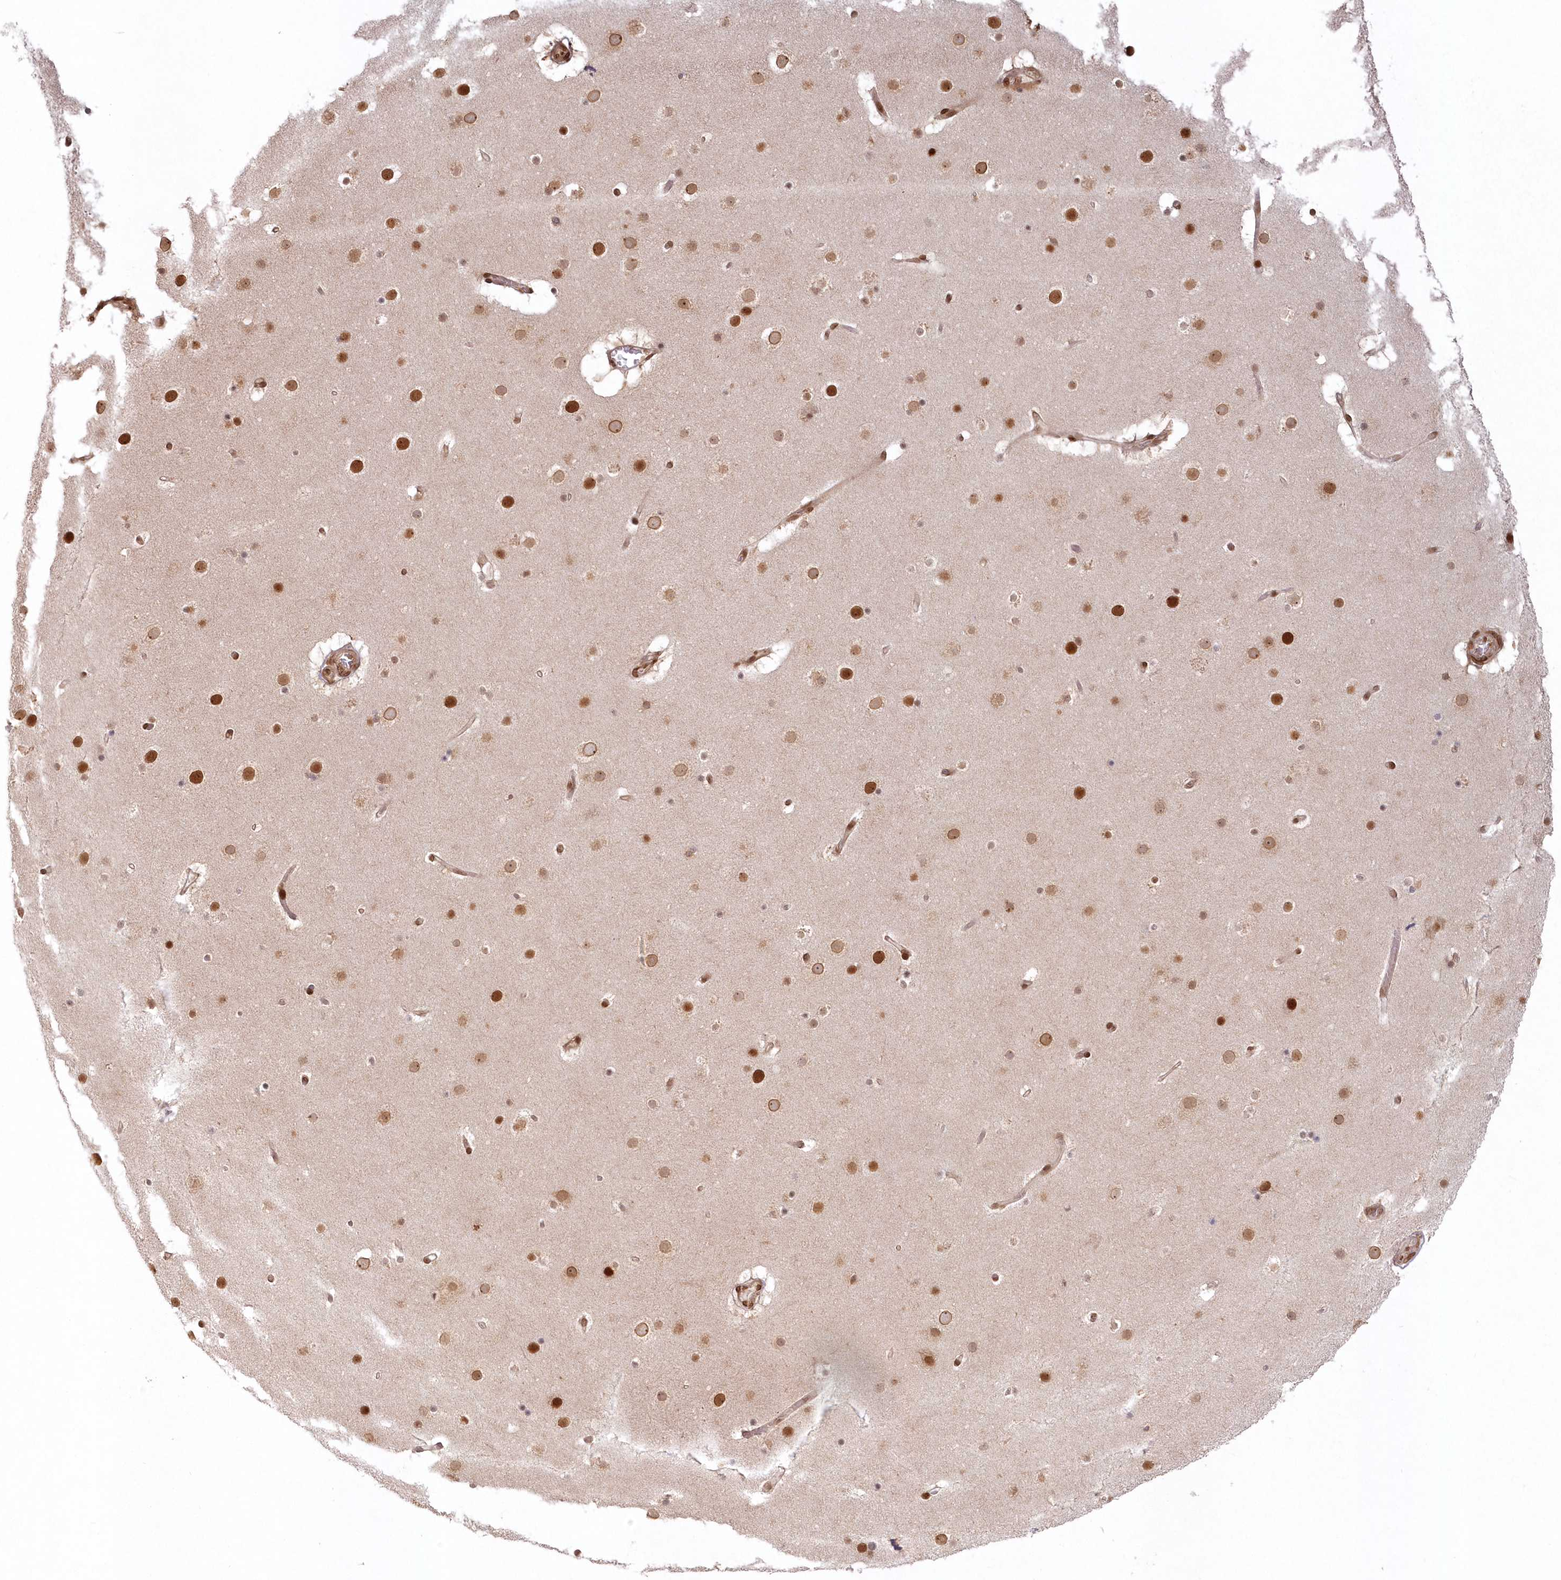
{"staining": {"intensity": "moderate", "quantity": ">75%", "location": "nuclear"}, "tissue": "cerebral cortex", "cell_type": "Endothelial cells", "image_type": "normal", "snomed": [{"axis": "morphology", "description": "Normal tissue, NOS"}, {"axis": "topography", "description": "Cerebral cortex"}], "caption": "Immunohistochemical staining of benign human cerebral cortex displays medium levels of moderate nuclear staining in approximately >75% of endothelial cells.", "gene": "TOGARAM2", "patient": {"sex": "male", "age": 57}}